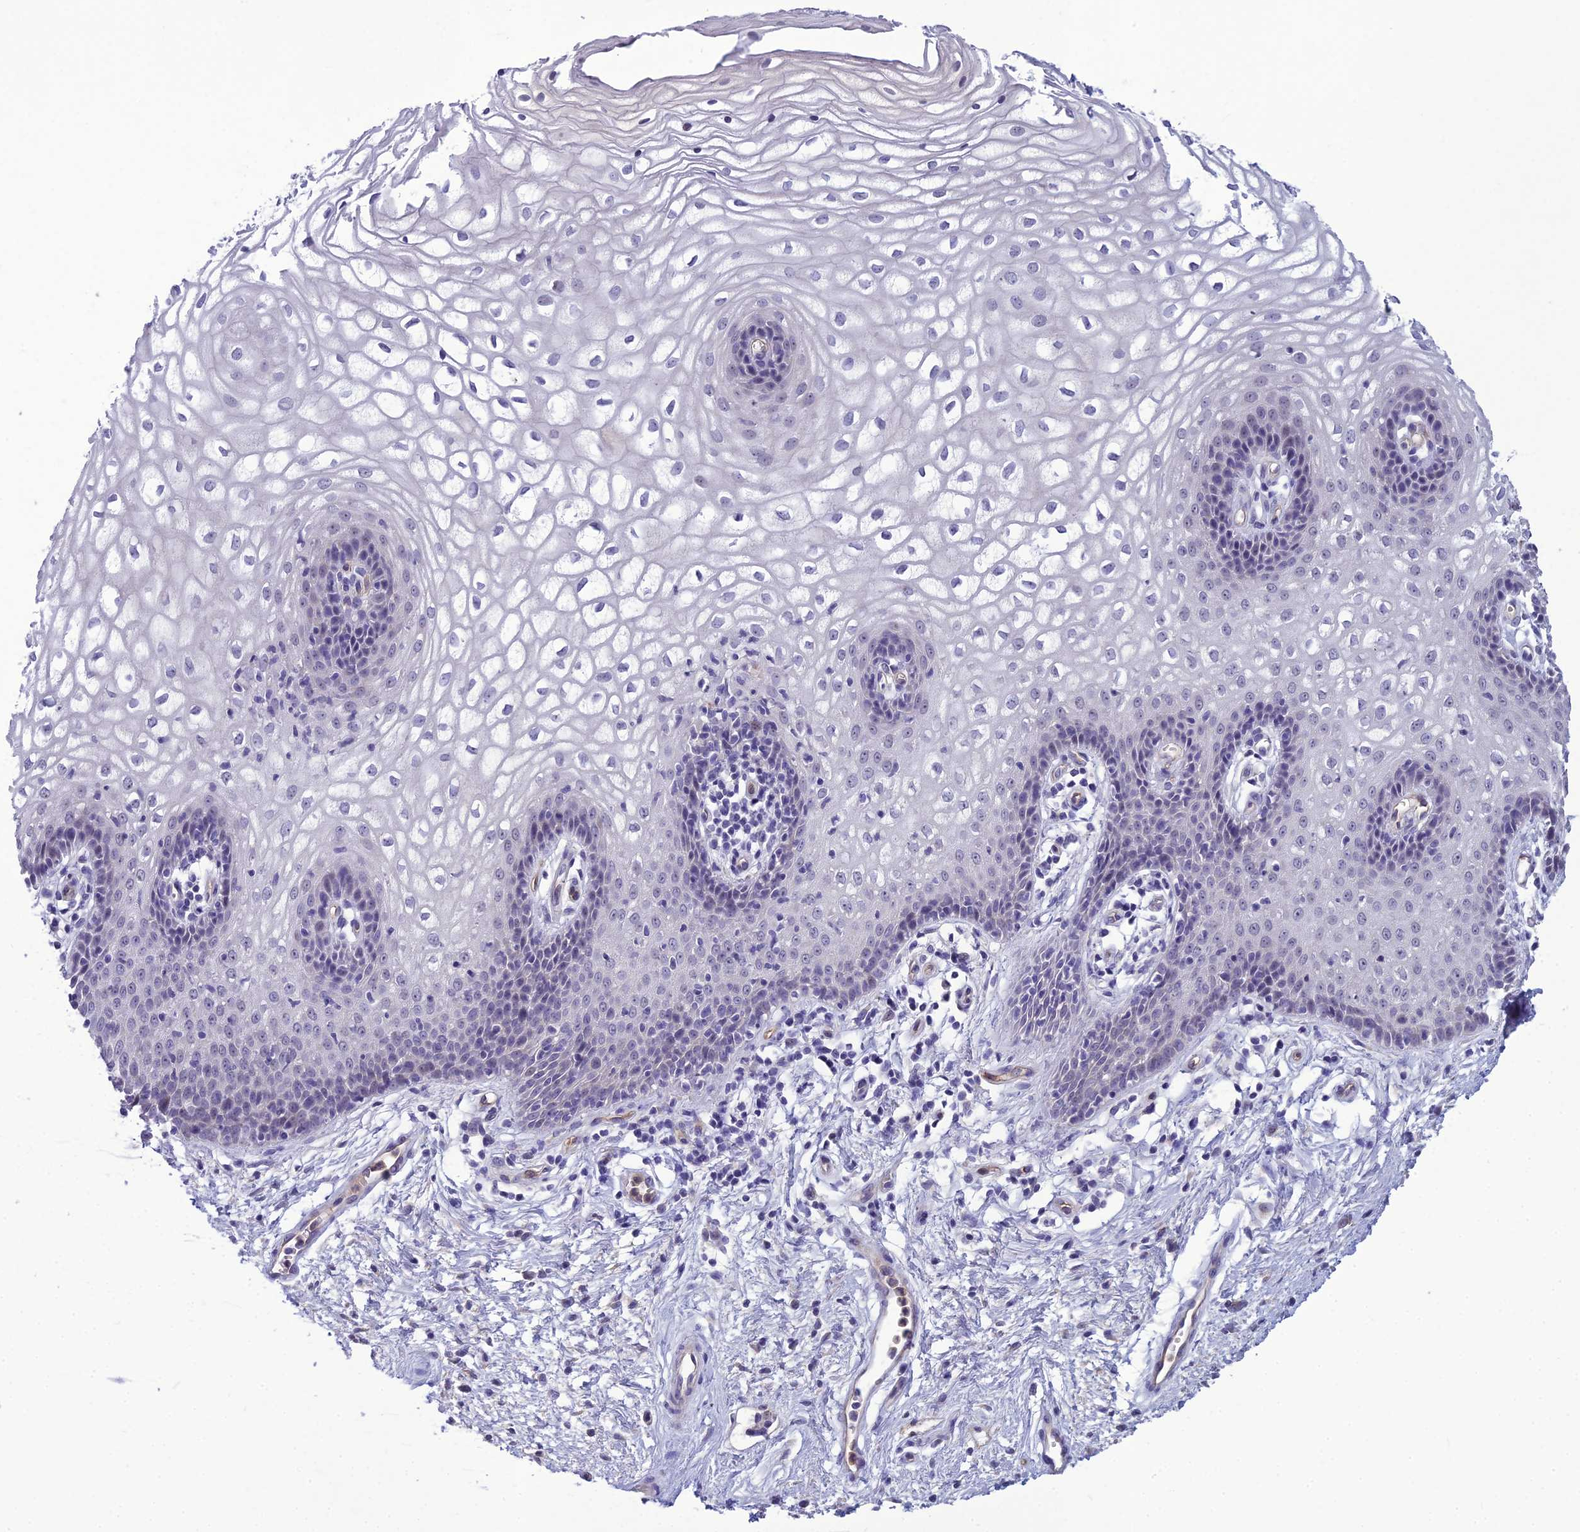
{"staining": {"intensity": "negative", "quantity": "none", "location": "none"}, "tissue": "vagina", "cell_type": "Squamous epithelial cells", "image_type": "normal", "snomed": [{"axis": "morphology", "description": "Normal tissue, NOS"}, {"axis": "topography", "description": "Vagina"}], "caption": "This histopathology image is of benign vagina stained with immunohistochemistry to label a protein in brown with the nuclei are counter-stained blue. There is no expression in squamous epithelial cells. (Stains: DAB (3,3'-diaminobenzidine) immunohistochemistry with hematoxylin counter stain, Microscopy: brightfield microscopy at high magnification).", "gene": "BBS7", "patient": {"sex": "female", "age": 34}}